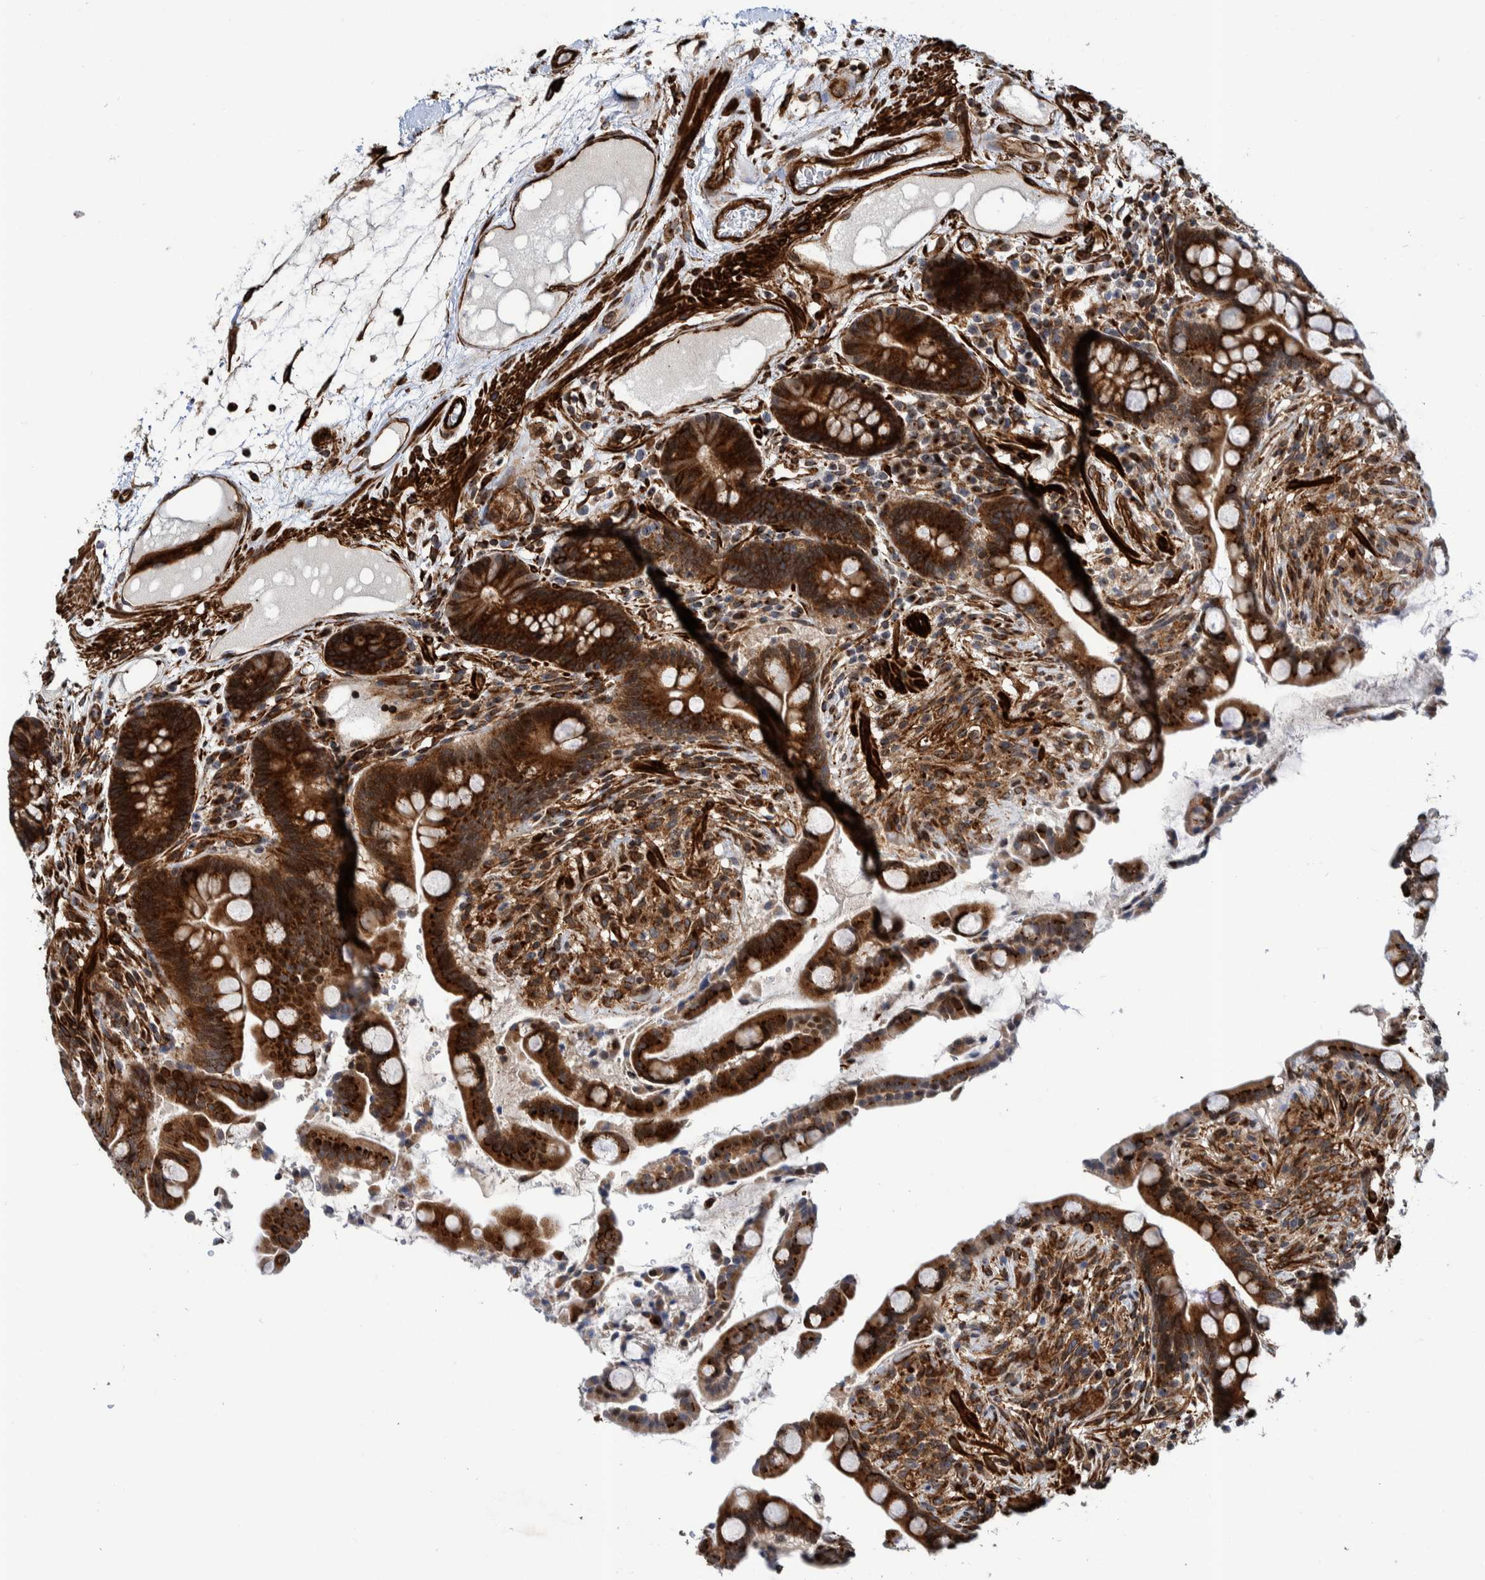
{"staining": {"intensity": "strong", "quantity": ">75%", "location": "cytoplasmic/membranous"}, "tissue": "colon", "cell_type": "Endothelial cells", "image_type": "normal", "snomed": [{"axis": "morphology", "description": "Normal tissue, NOS"}, {"axis": "topography", "description": "Colon"}], "caption": "Immunohistochemistry image of benign colon stained for a protein (brown), which reveals high levels of strong cytoplasmic/membranous expression in approximately >75% of endothelial cells.", "gene": "CCDC57", "patient": {"sex": "male", "age": 73}}